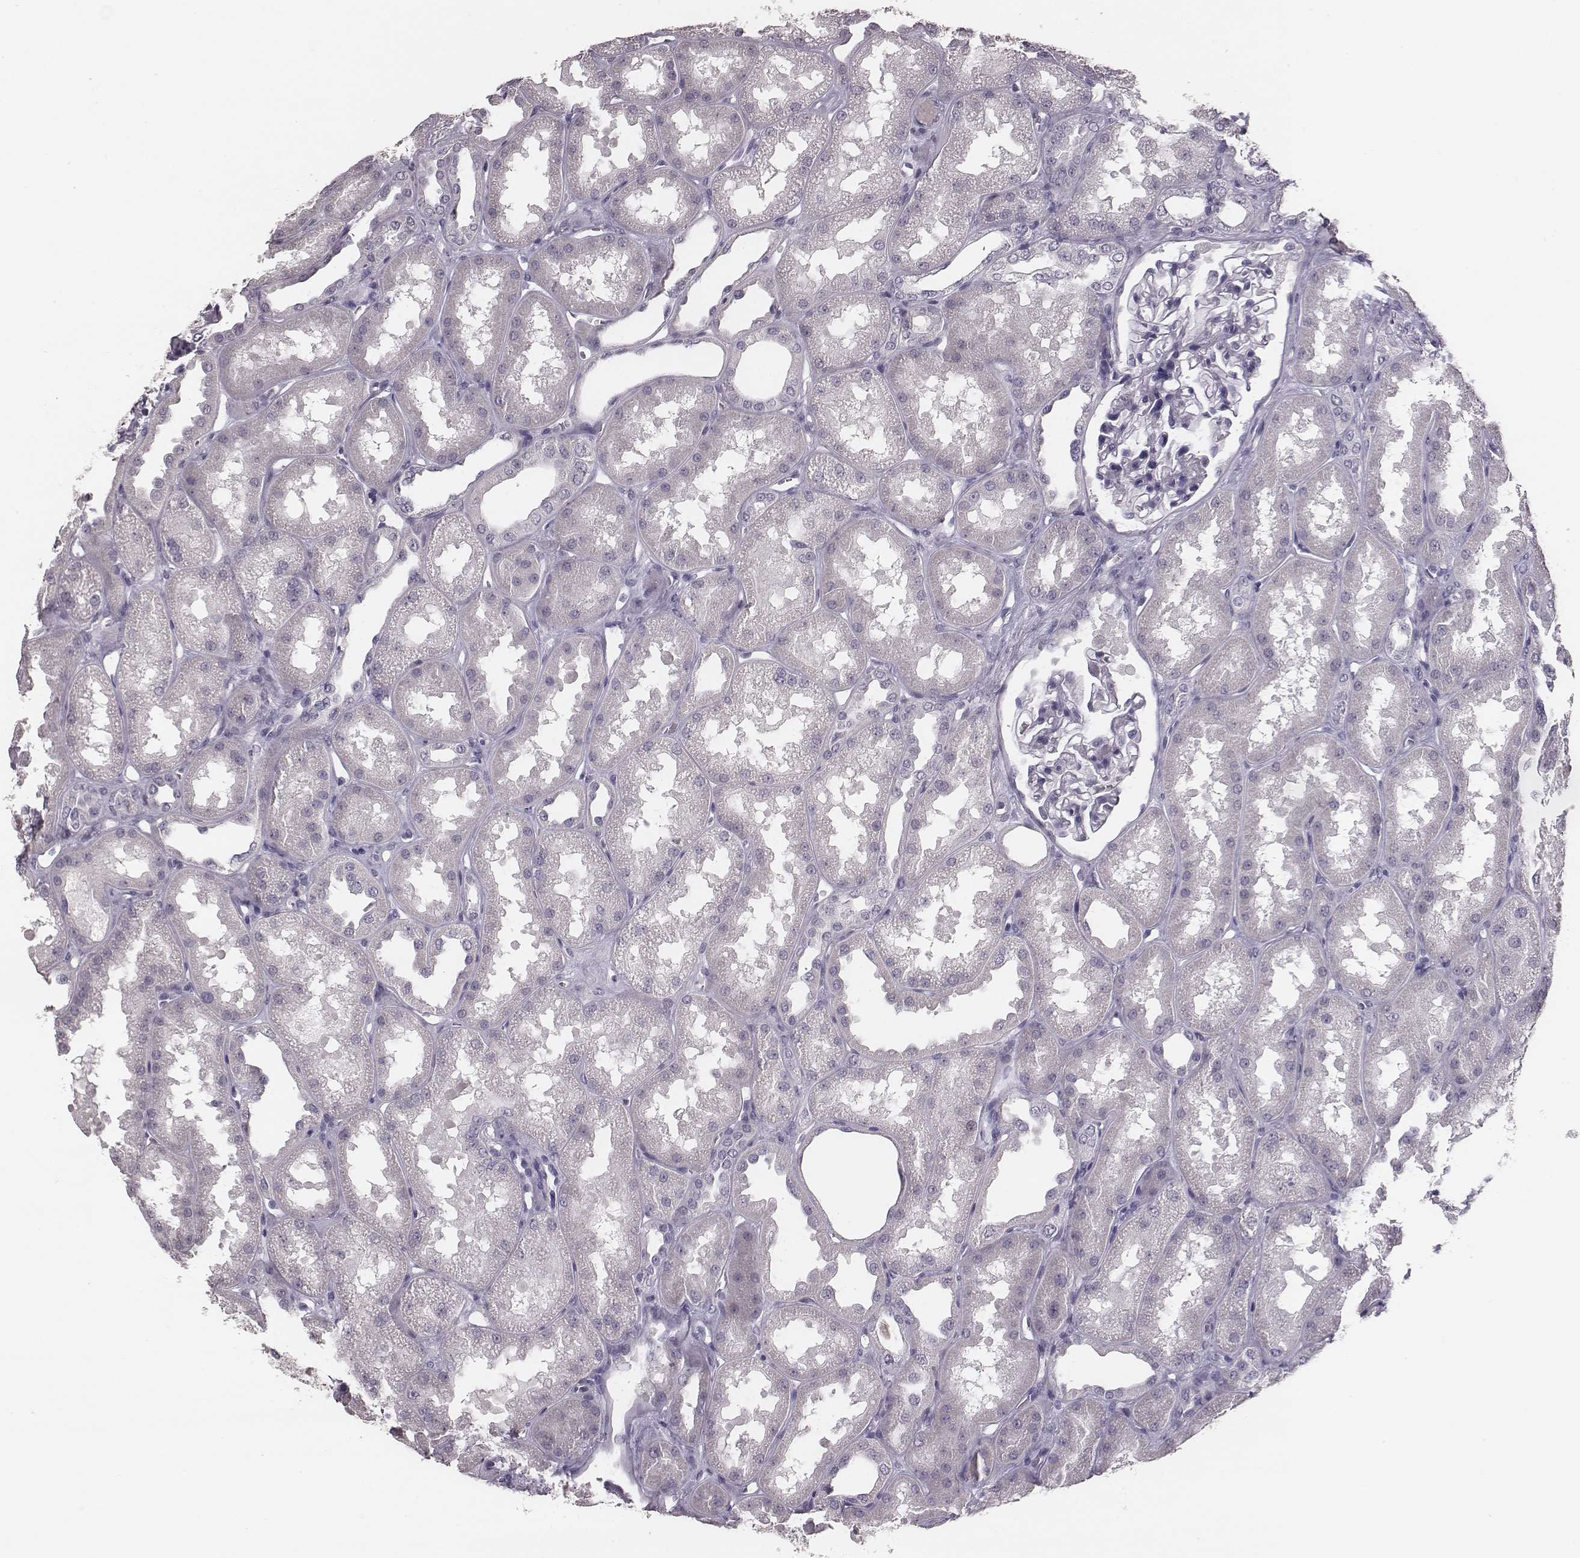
{"staining": {"intensity": "negative", "quantity": "none", "location": "none"}, "tissue": "kidney", "cell_type": "Cells in glomeruli", "image_type": "normal", "snomed": [{"axis": "morphology", "description": "Normal tissue, NOS"}, {"axis": "topography", "description": "Kidney"}], "caption": "Kidney stained for a protein using IHC demonstrates no expression cells in glomeruli.", "gene": "CSHL1", "patient": {"sex": "male", "age": 61}}